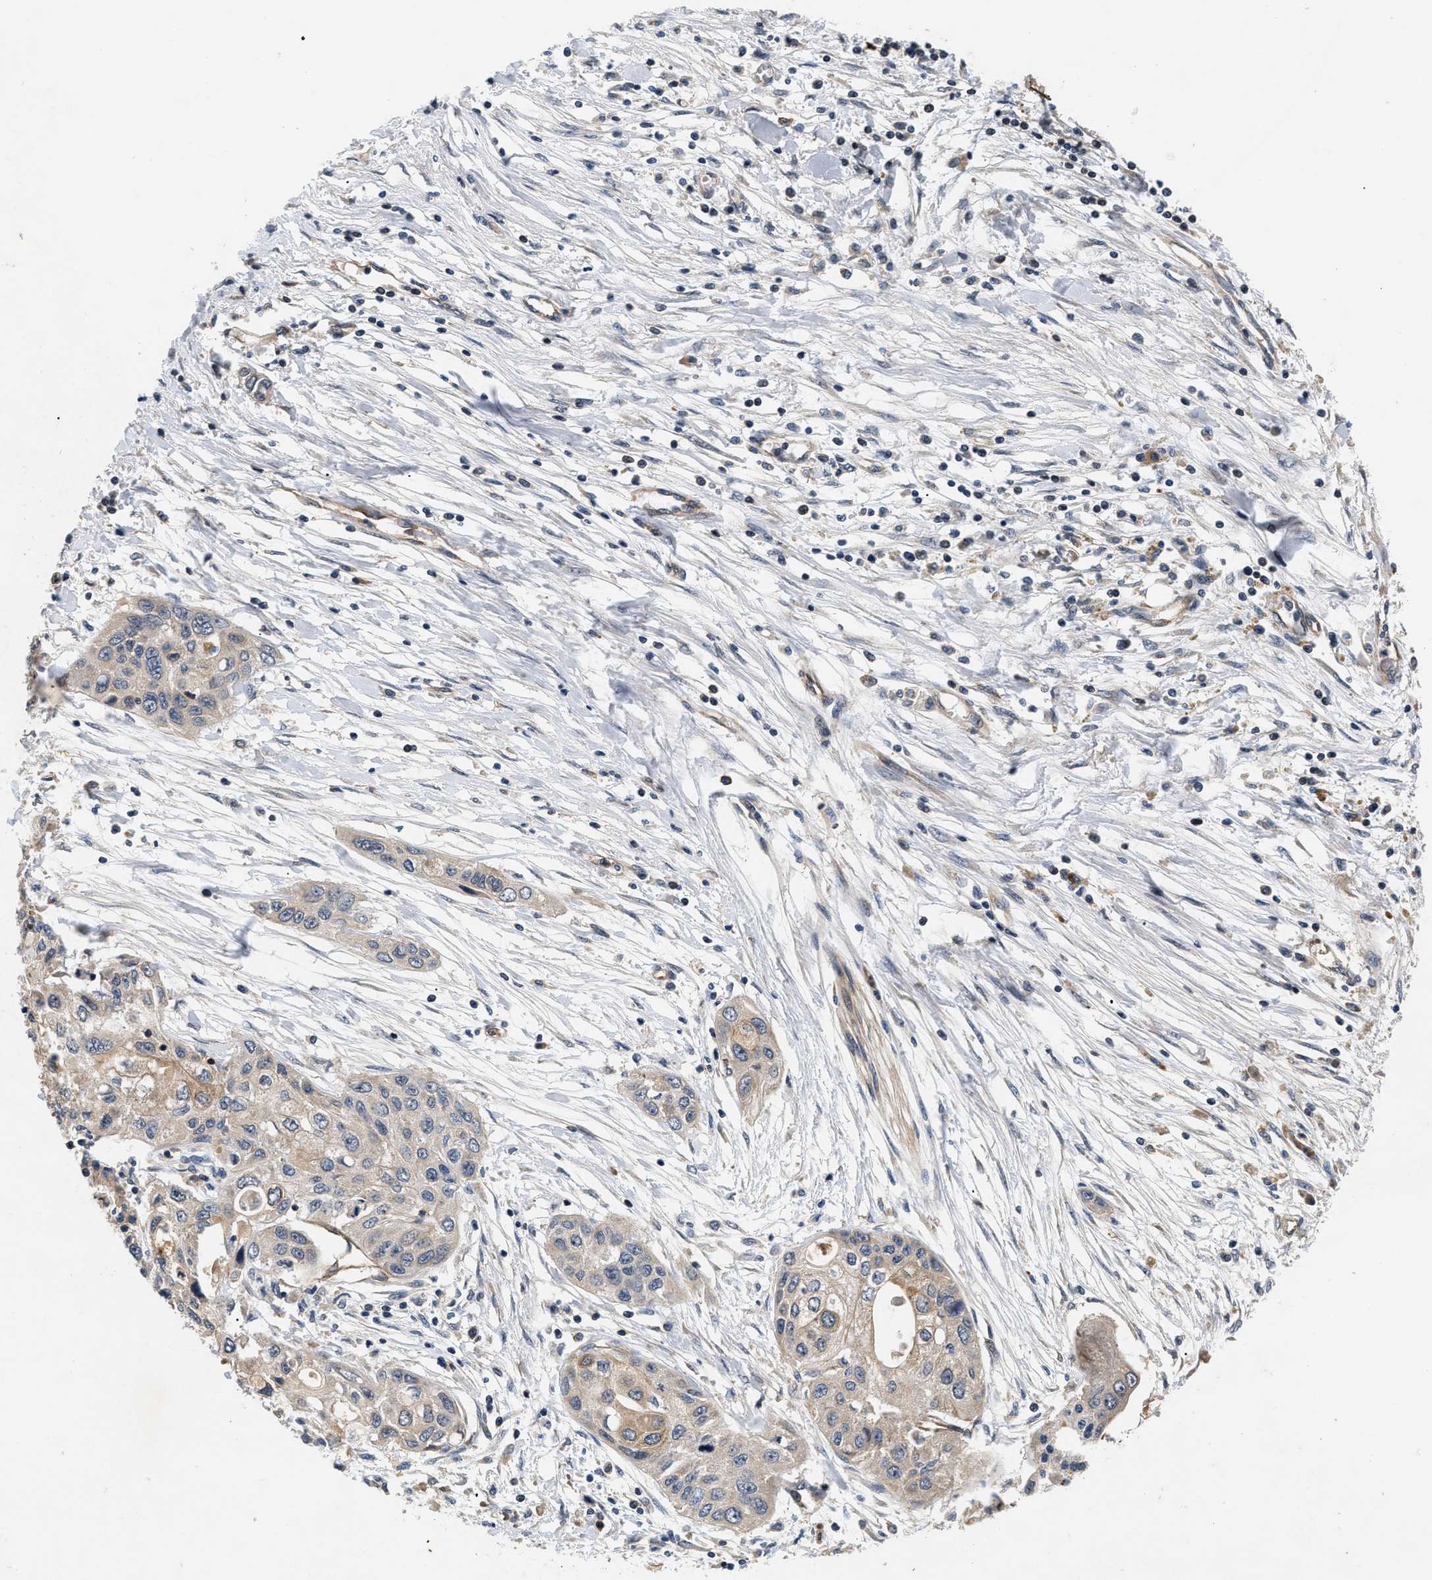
{"staining": {"intensity": "moderate", "quantity": "<25%", "location": "cytoplasmic/membranous"}, "tissue": "pancreatic cancer", "cell_type": "Tumor cells", "image_type": "cancer", "snomed": [{"axis": "morphology", "description": "Adenocarcinoma, NOS"}, {"axis": "topography", "description": "Pancreas"}], "caption": "Adenocarcinoma (pancreatic) stained with a protein marker reveals moderate staining in tumor cells.", "gene": "HMGCR", "patient": {"sex": "female", "age": 70}}